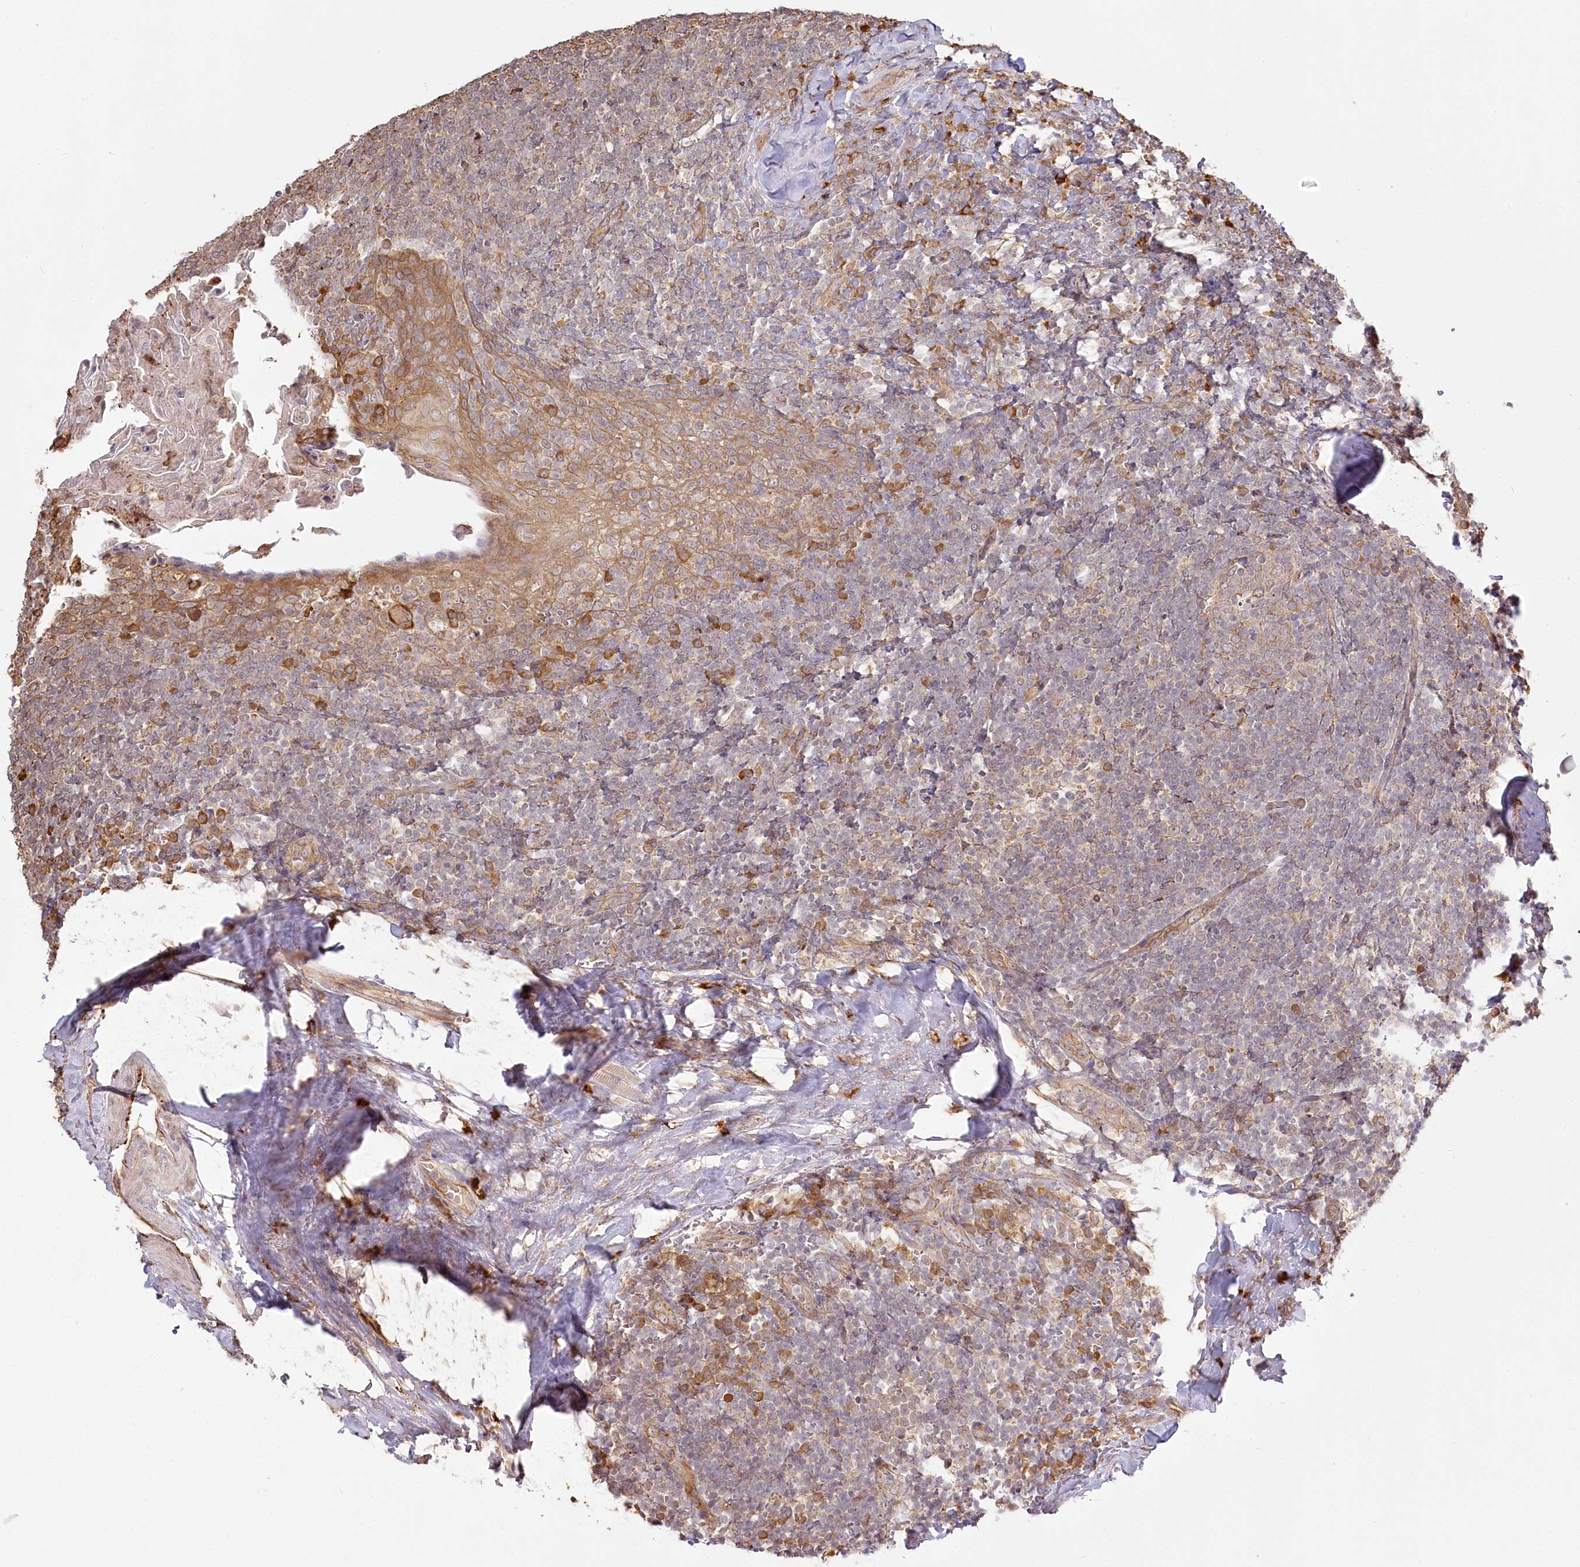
{"staining": {"intensity": "moderate", "quantity": "25%-75%", "location": "cytoplasmic/membranous"}, "tissue": "tonsil", "cell_type": "Germinal center cells", "image_type": "normal", "snomed": [{"axis": "morphology", "description": "Normal tissue, NOS"}, {"axis": "topography", "description": "Tonsil"}], "caption": "Immunohistochemistry (IHC) histopathology image of normal tonsil stained for a protein (brown), which shows medium levels of moderate cytoplasmic/membranous positivity in approximately 25%-75% of germinal center cells.", "gene": "FAM13A", "patient": {"sex": "male", "age": 37}}